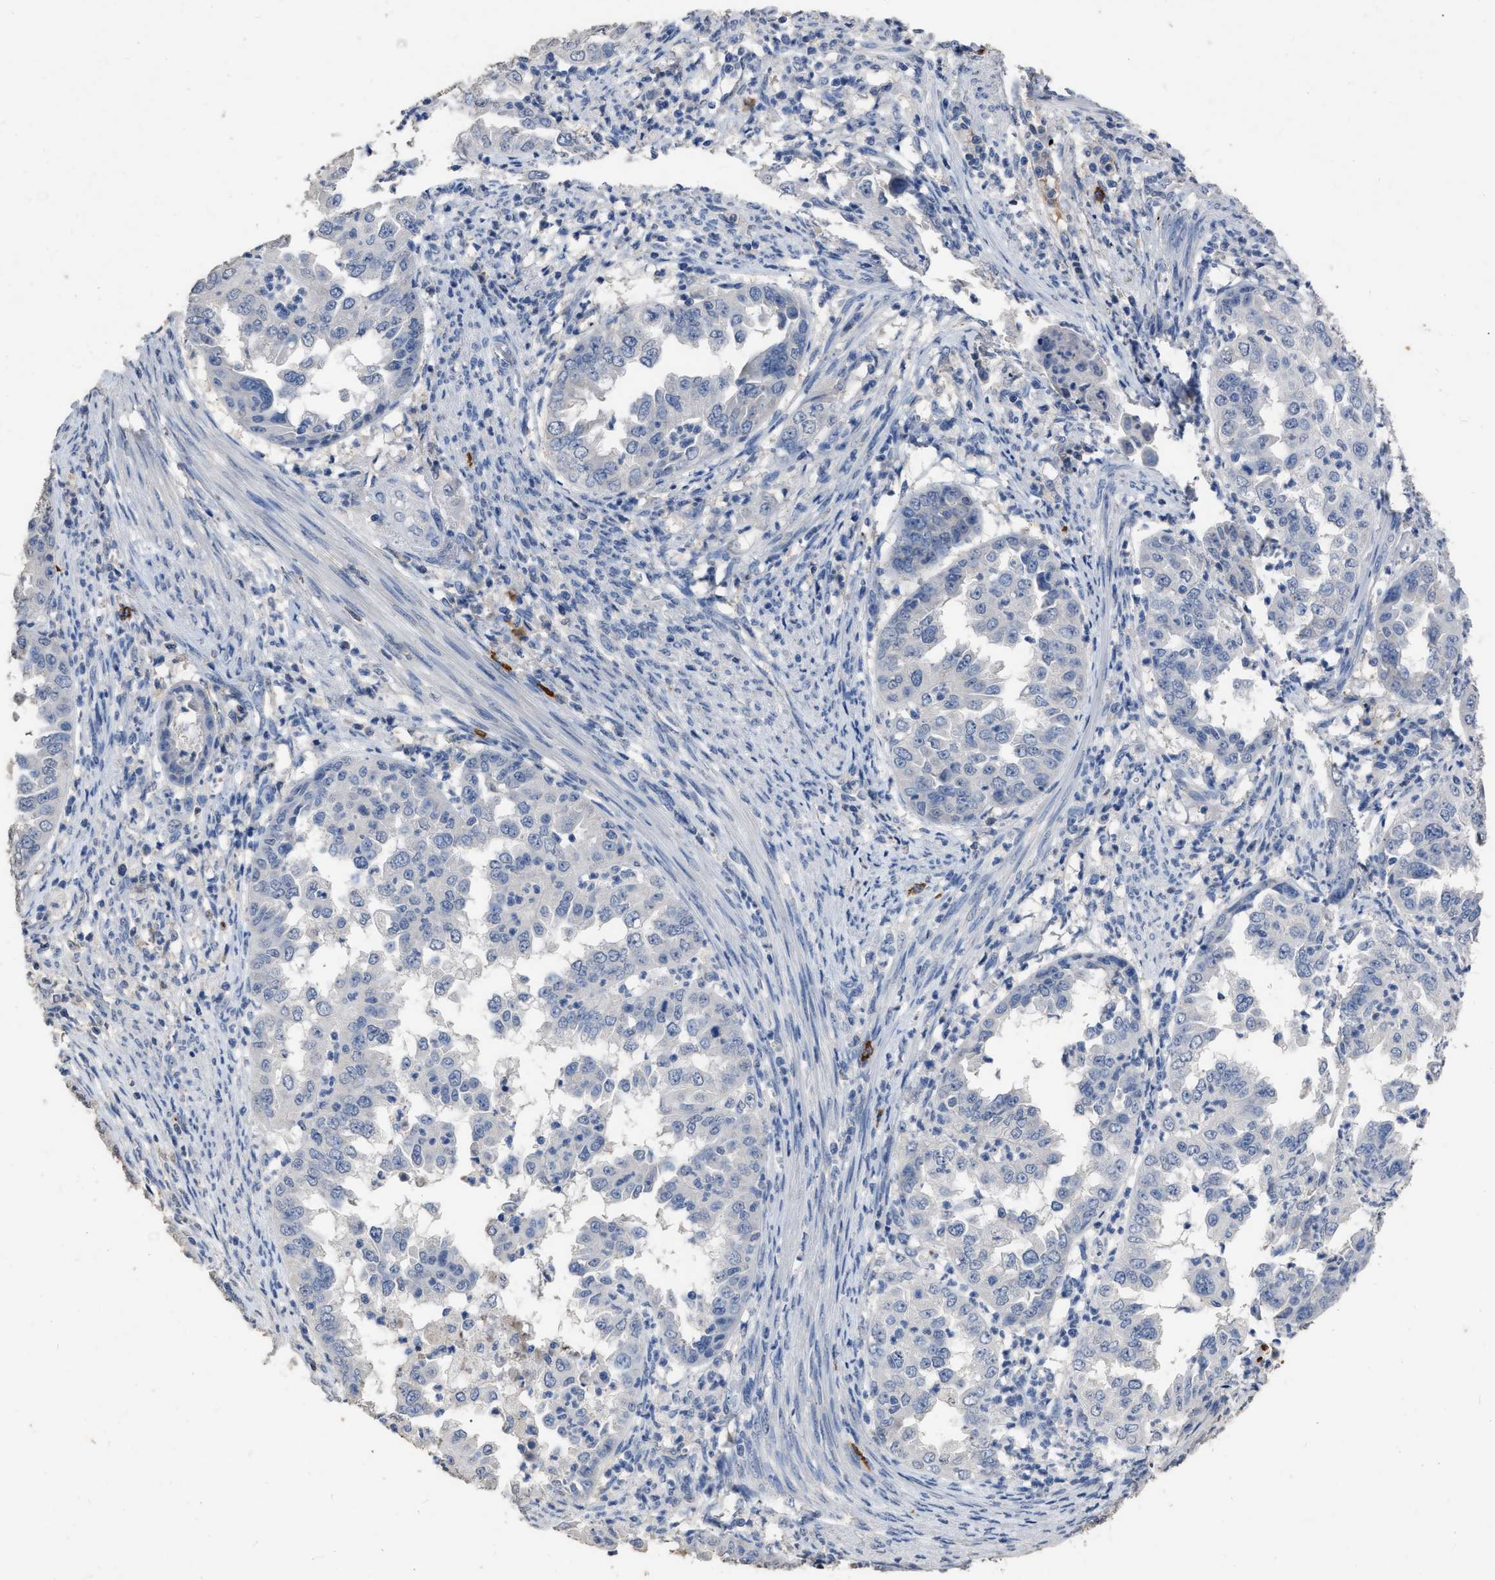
{"staining": {"intensity": "negative", "quantity": "none", "location": "none"}, "tissue": "endometrial cancer", "cell_type": "Tumor cells", "image_type": "cancer", "snomed": [{"axis": "morphology", "description": "Adenocarcinoma, NOS"}, {"axis": "topography", "description": "Endometrium"}], "caption": "Endometrial cancer was stained to show a protein in brown. There is no significant staining in tumor cells. (DAB (3,3'-diaminobenzidine) immunohistochemistry (IHC), high magnification).", "gene": "HABP2", "patient": {"sex": "female", "age": 85}}